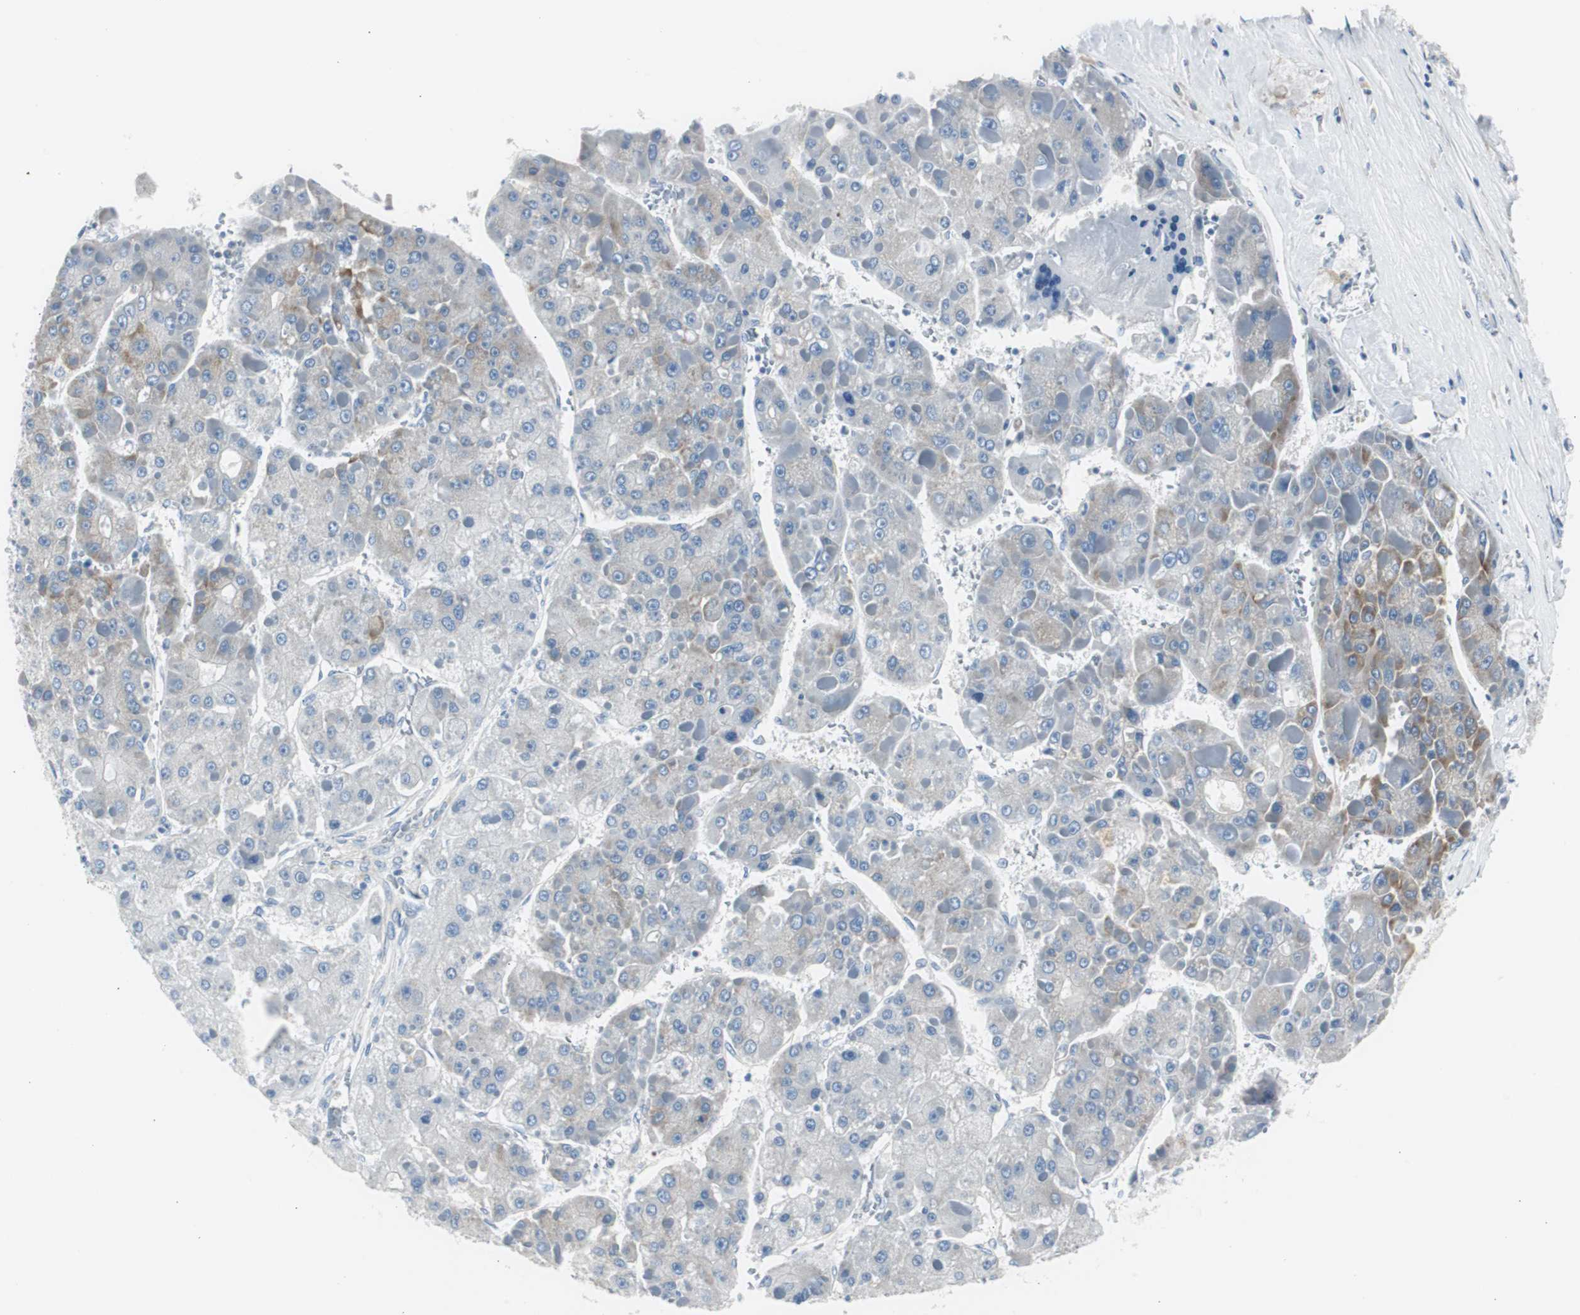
{"staining": {"intensity": "negative", "quantity": "none", "location": "none"}, "tissue": "liver cancer", "cell_type": "Tumor cells", "image_type": "cancer", "snomed": [{"axis": "morphology", "description": "Carcinoma, Hepatocellular, NOS"}, {"axis": "topography", "description": "Liver"}], "caption": "Immunohistochemistry micrograph of human hepatocellular carcinoma (liver) stained for a protein (brown), which shows no staining in tumor cells. The staining was performed using DAB (3,3'-diaminobenzidine) to visualize the protein expression in brown, while the nuclei were stained in blue with hematoxylin (Magnification: 20x).", "gene": "RPS12", "patient": {"sex": "female", "age": 73}}